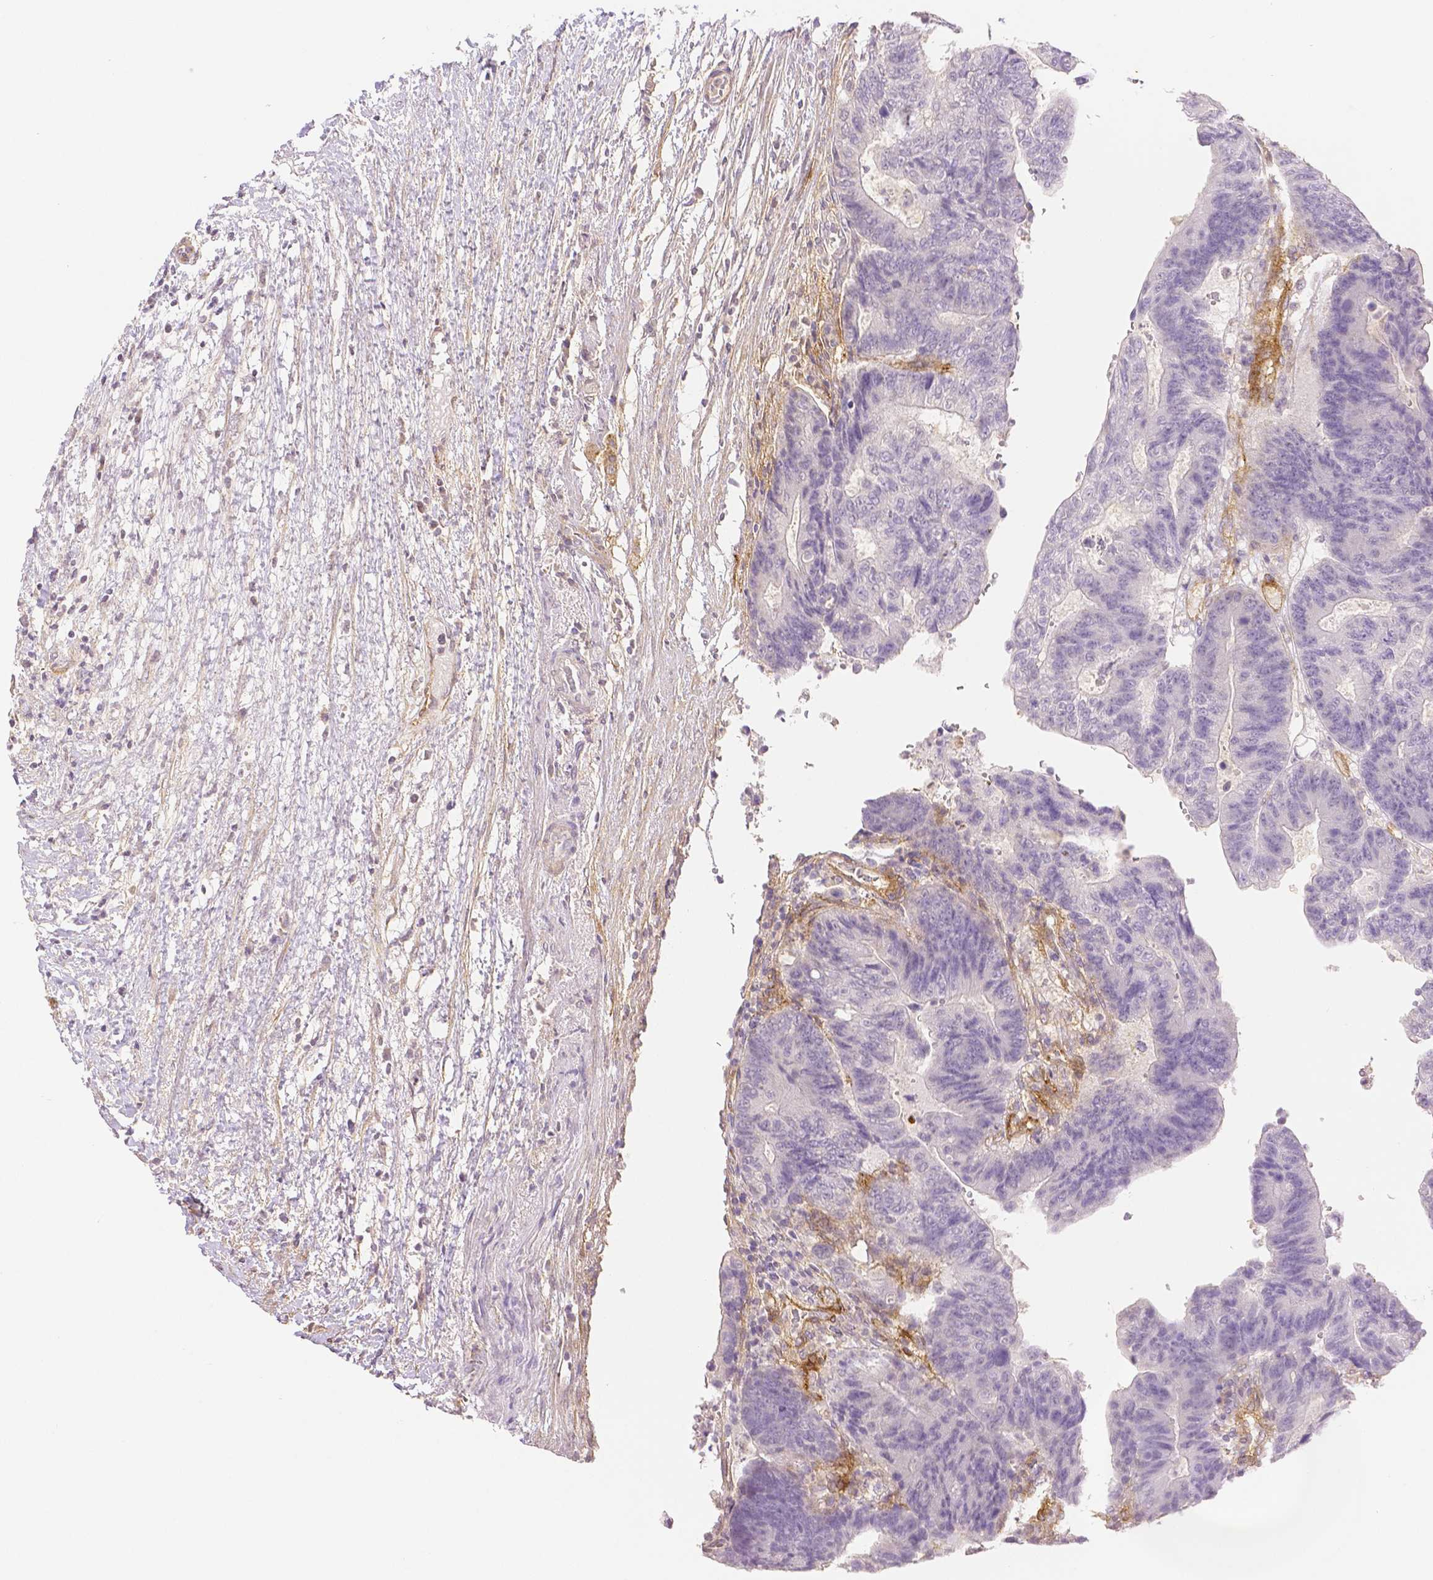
{"staining": {"intensity": "negative", "quantity": "none", "location": "none"}, "tissue": "colorectal cancer", "cell_type": "Tumor cells", "image_type": "cancer", "snomed": [{"axis": "morphology", "description": "Adenocarcinoma, NOS"}, {"axis": "topography", "description": "Colon"}], "caption": "A histopathology image of colorectal cancer (adenocarcinoma) stained for a protein displays no brown staining in tumor cells.", "gene": "THY1", "patient": {"sex": "female", "age": 48}}